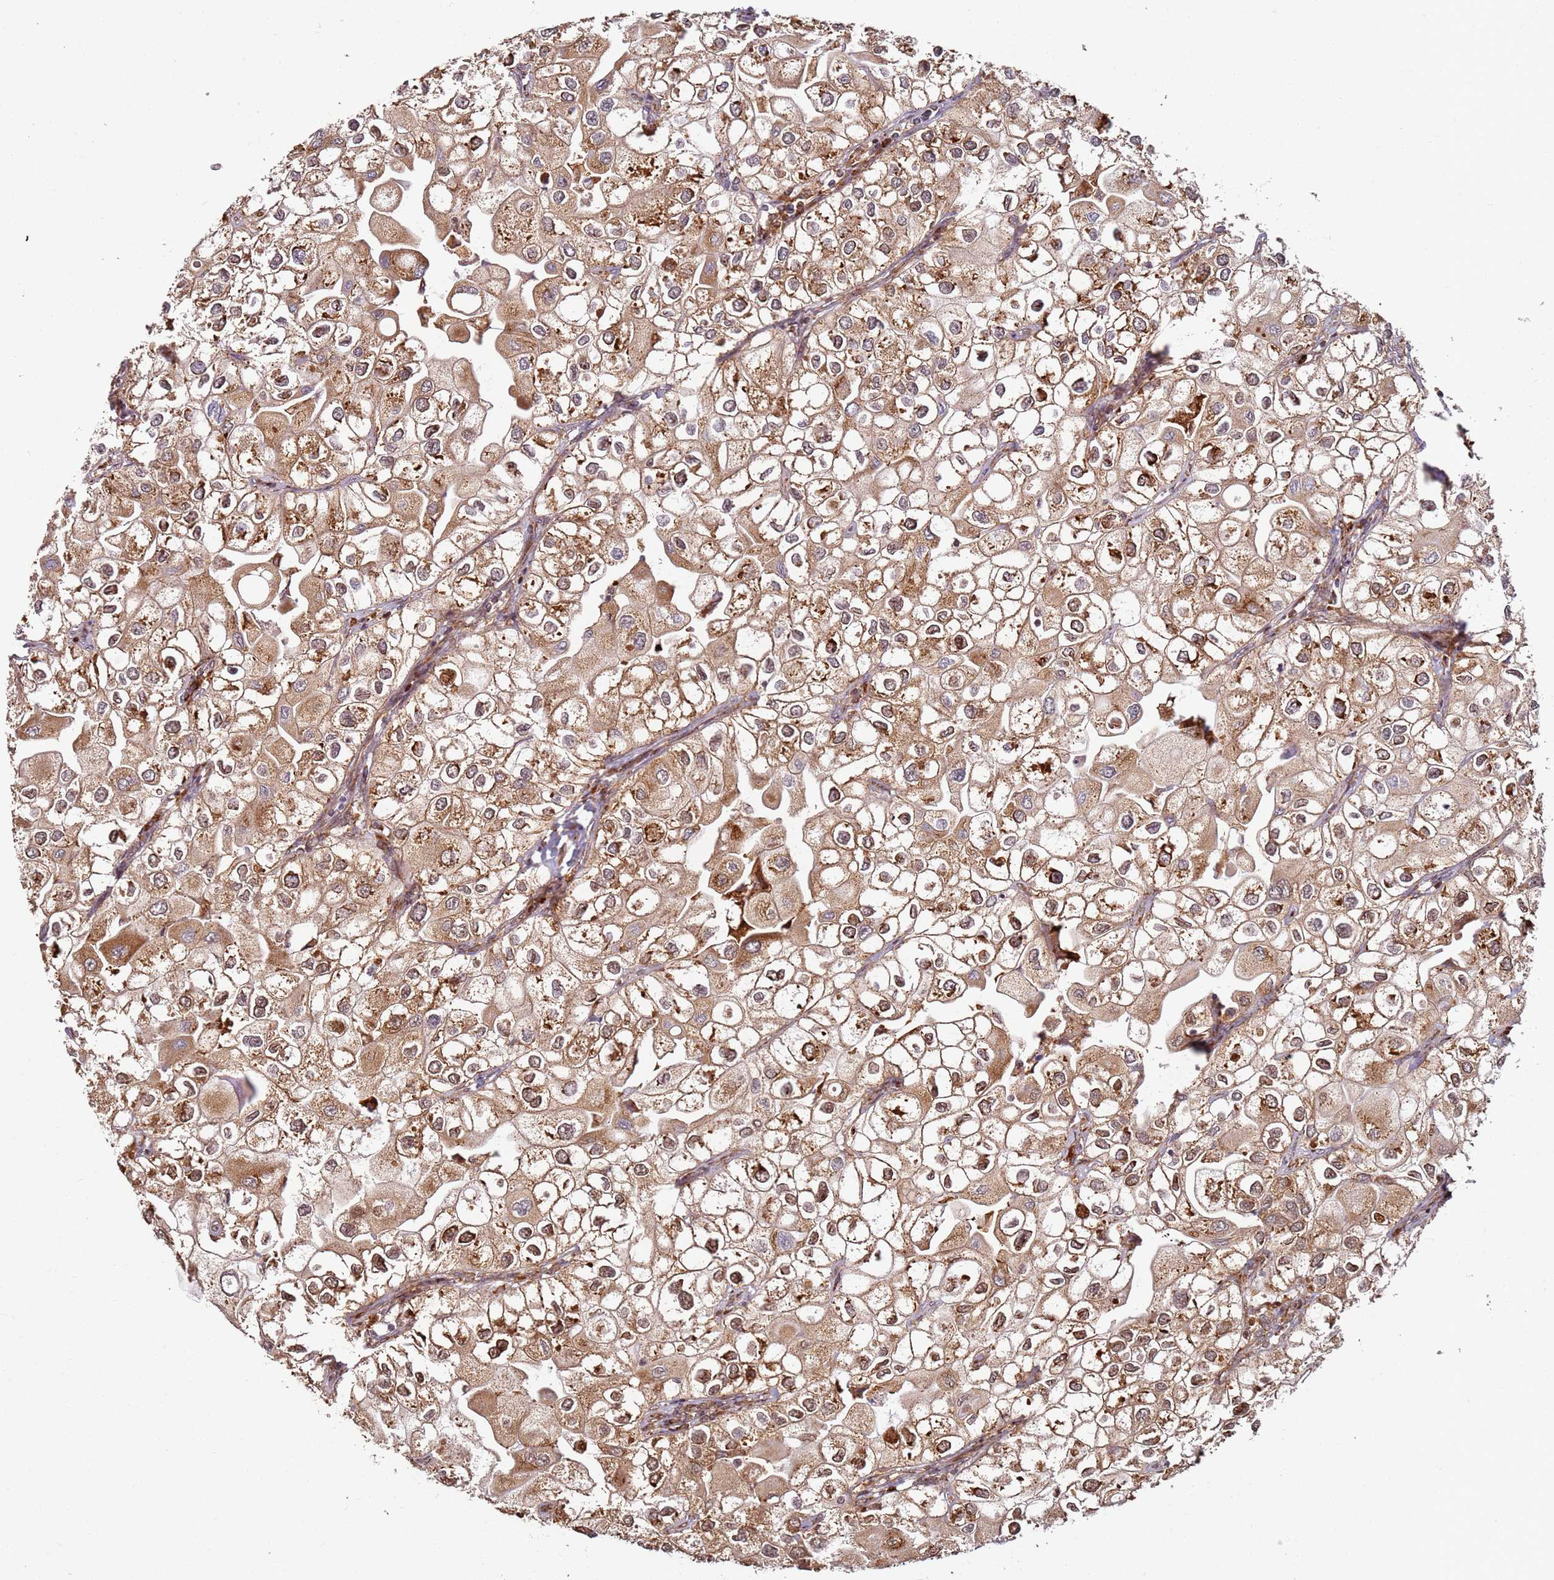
{"staining": {"intensity": "moderate", "quantity": ">75%", "location": "cytoplasmic/membranous,nuclear"}, "tissue": "urothelial cancer", "cell_type": "Tumor cells", "image_type": "cancer", "snomed": [{"axis": "morphology", "description": "Urothelial carcinoma, High grade"}, {"axis": "topography", "description": "Urinary bladder"}], "caption": "High-magnification brightfield microscopy of urothelial carcinoma (high-grade) stained with DAB (brown) and counterstained with hematoxylin (blue). tumor cells exhibit moderate cytoplasmic/membranous and nuclear staining is seen in approximately>75% of cells.", "gene": "RPS3A", "patient": {"sex": "male", "age": 64}}